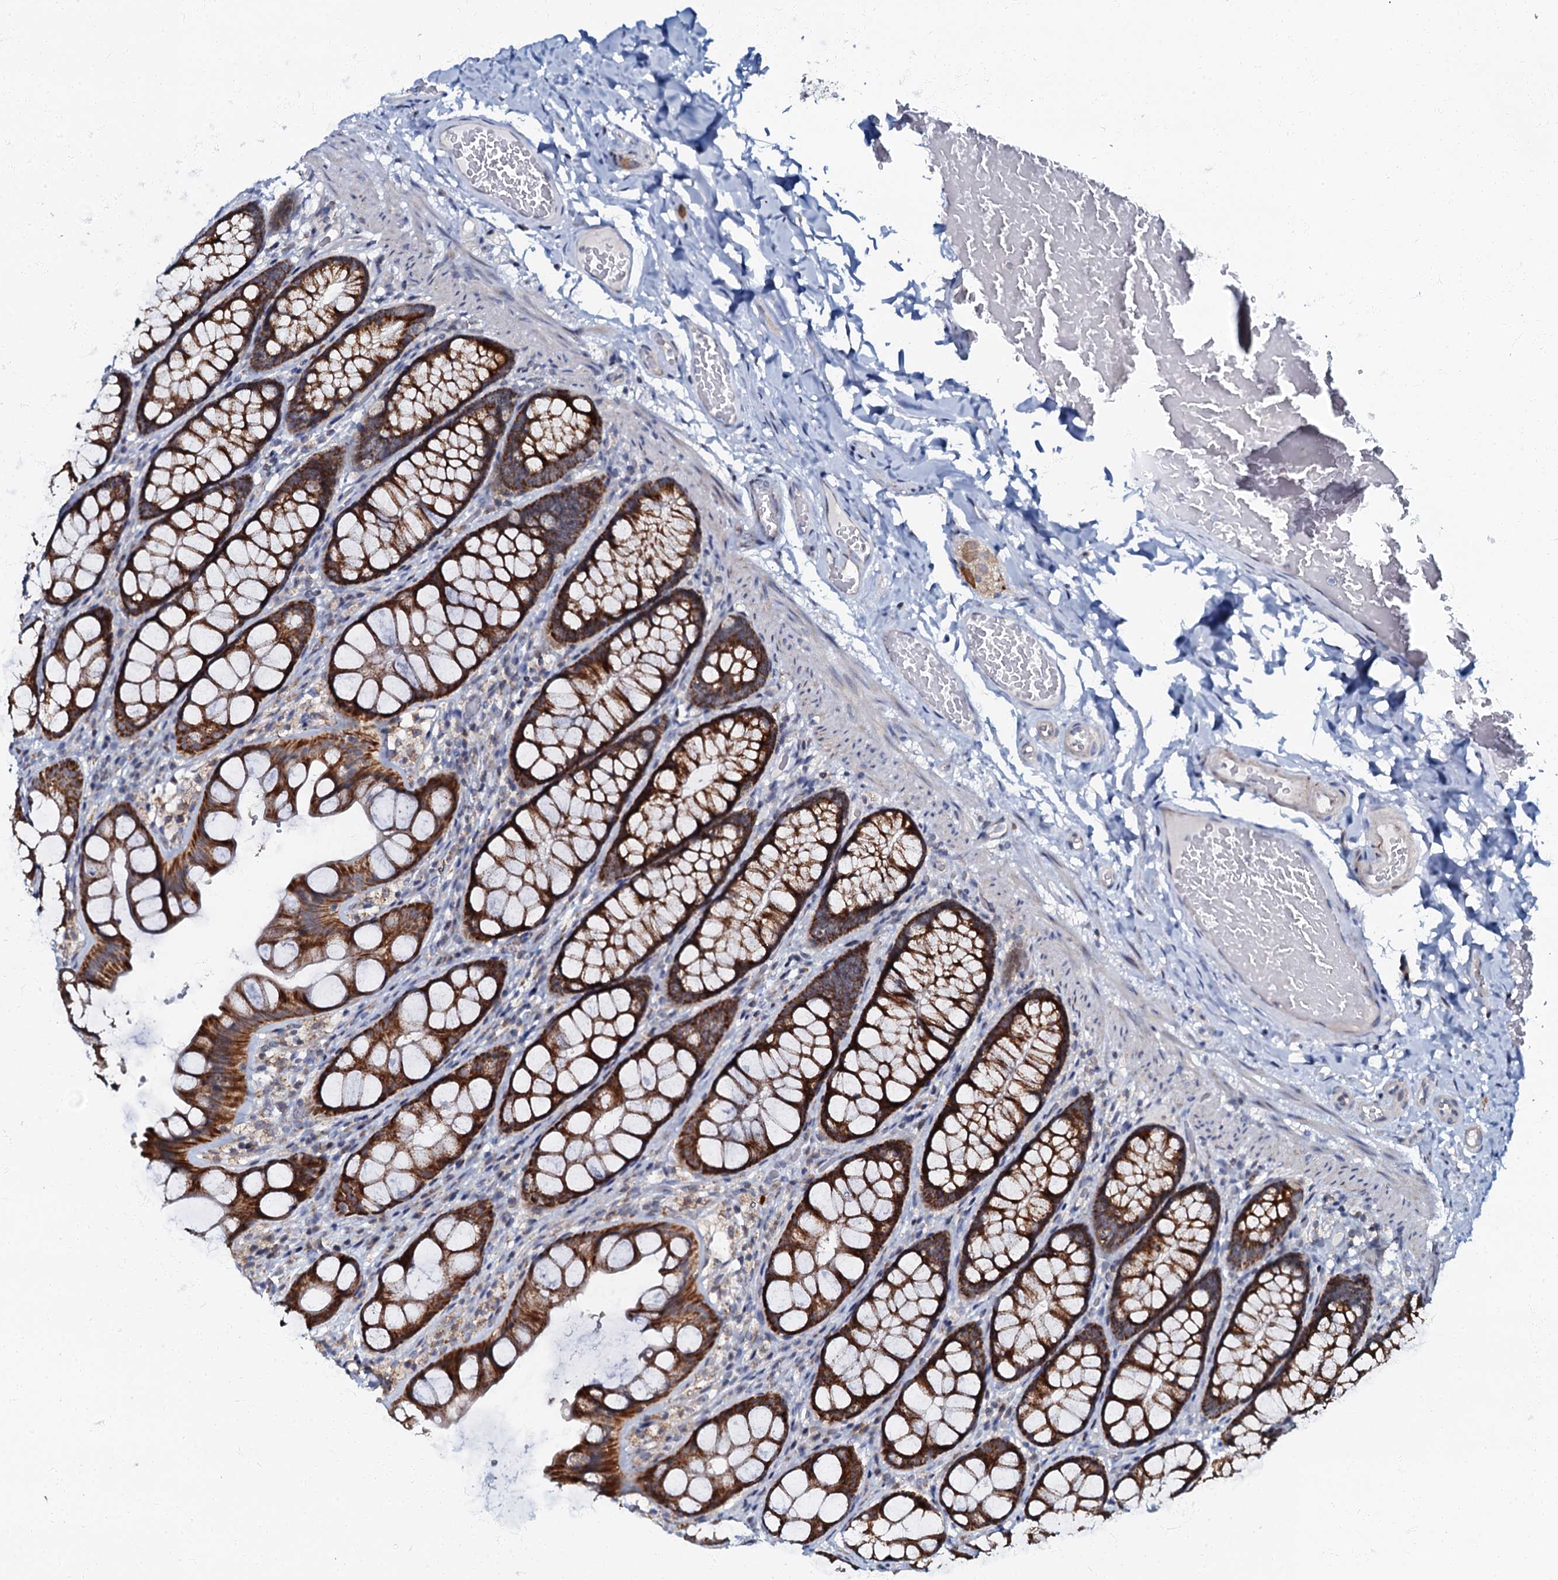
{"staining": {"intensity": "negative", "quantity": "none", "location": "none"}, "tissue": "colon", "cell_type": "Endothelial cells", "image_type": "normal", "snomed": [{"axis": "morphology", "description": "Normal tissue, NOS"}, {"axis": "topography", "description": "Colon"}], "caption": "An immunohistochemistry (IHC) image of normal colon is shown. There is no staining in endothelial cells of colon.", "gene": "MRPL51", "patient": {"sex": "male", "age": 47}}